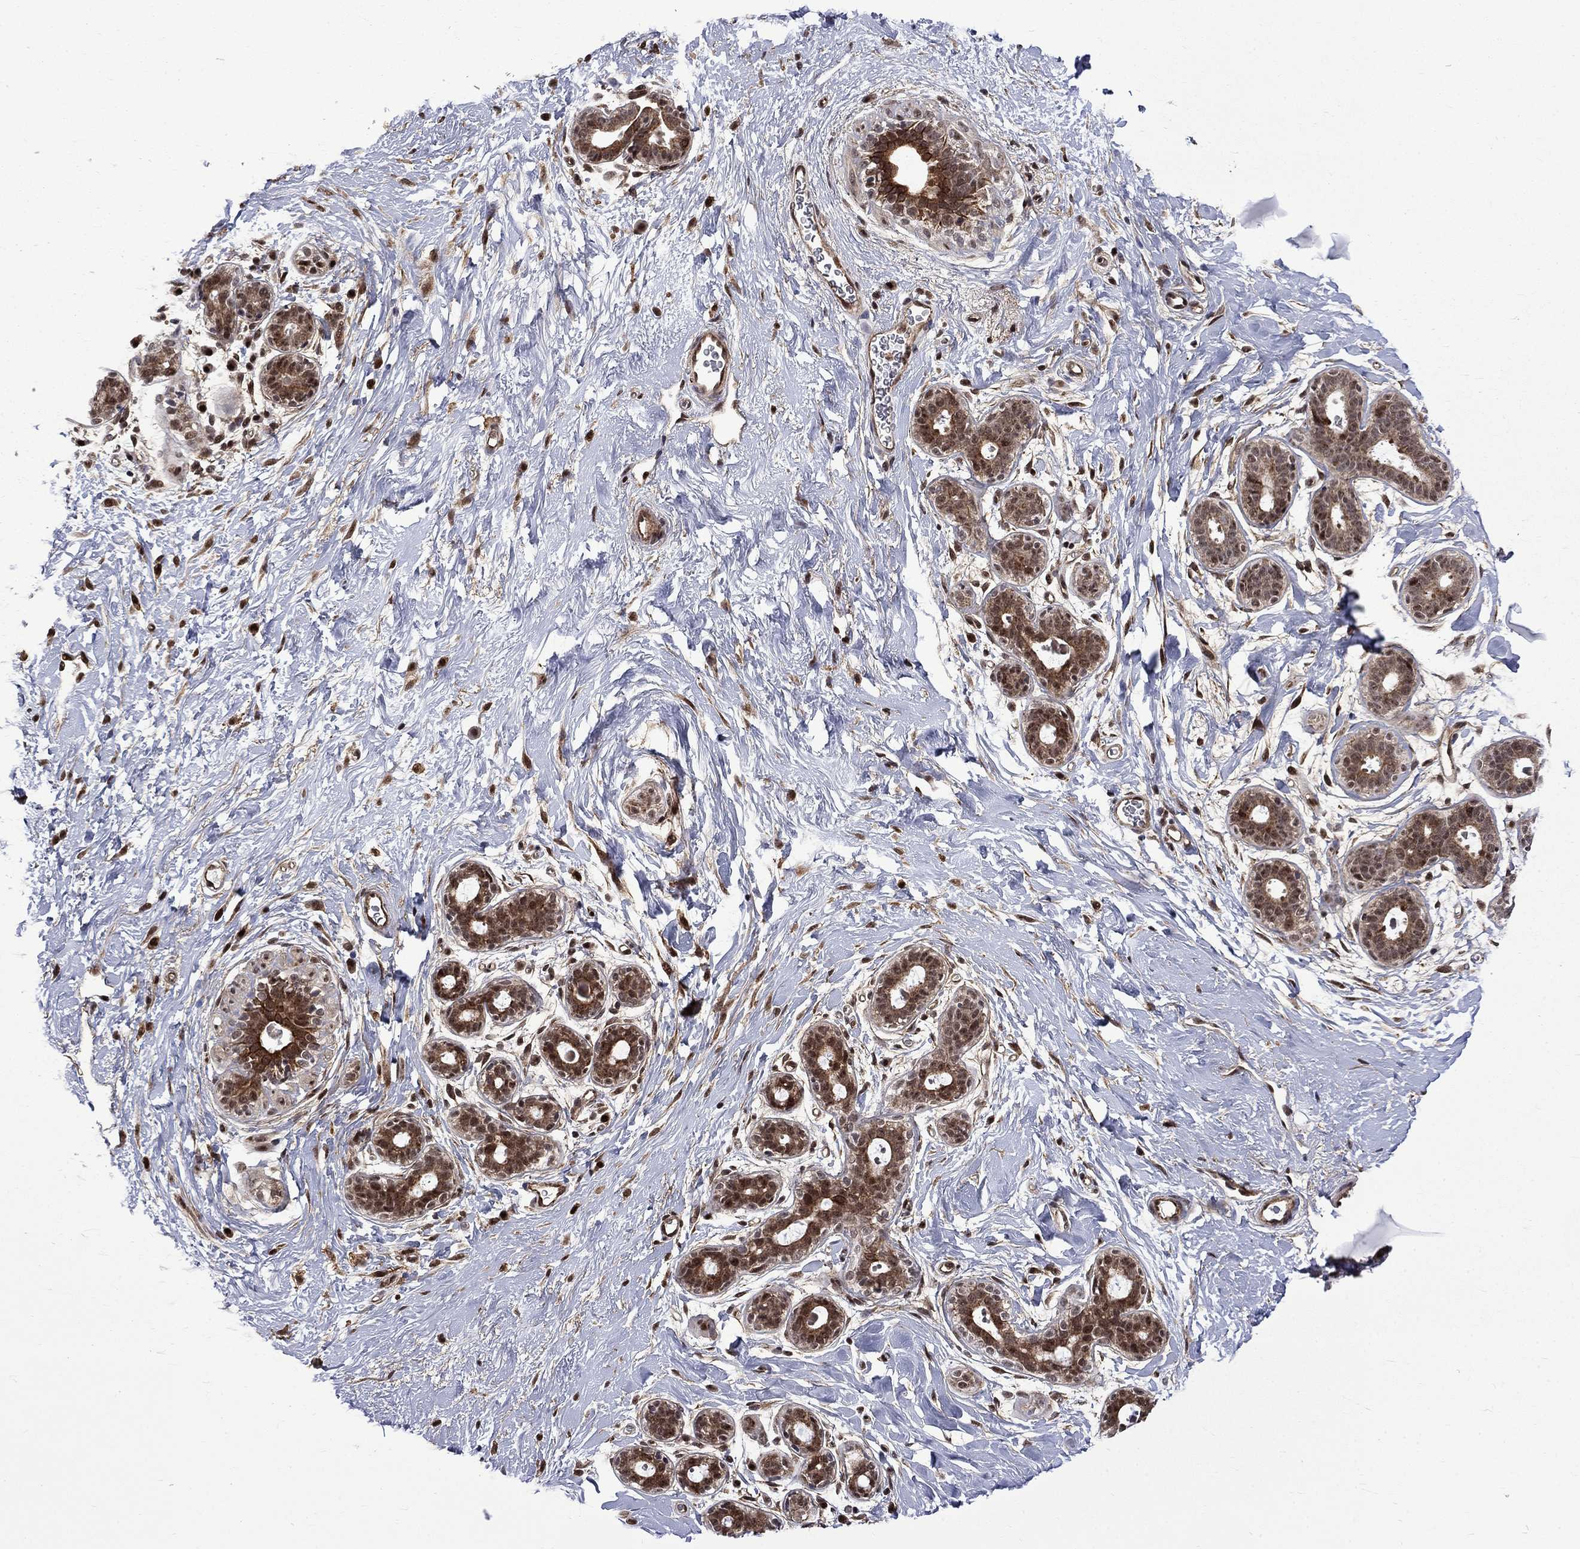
{"staining": {"intensity": "negative", "quantity": "none", "location": "none"}, "tissue": "breast", "cell_type": "Adipocytes", "image_type": "normal", "snomed": [{"axis": "morphology", "description": "Normal tissue, NOS"}, {"axis": "topography", "description": "Breast"}], "caption": "Human breast stained for a protein using immunohistochemistry (IHC) reveals no positivity in adipocytes.", "gene": "KPNA3", "patient": {"sex": "female", "age": 43}}